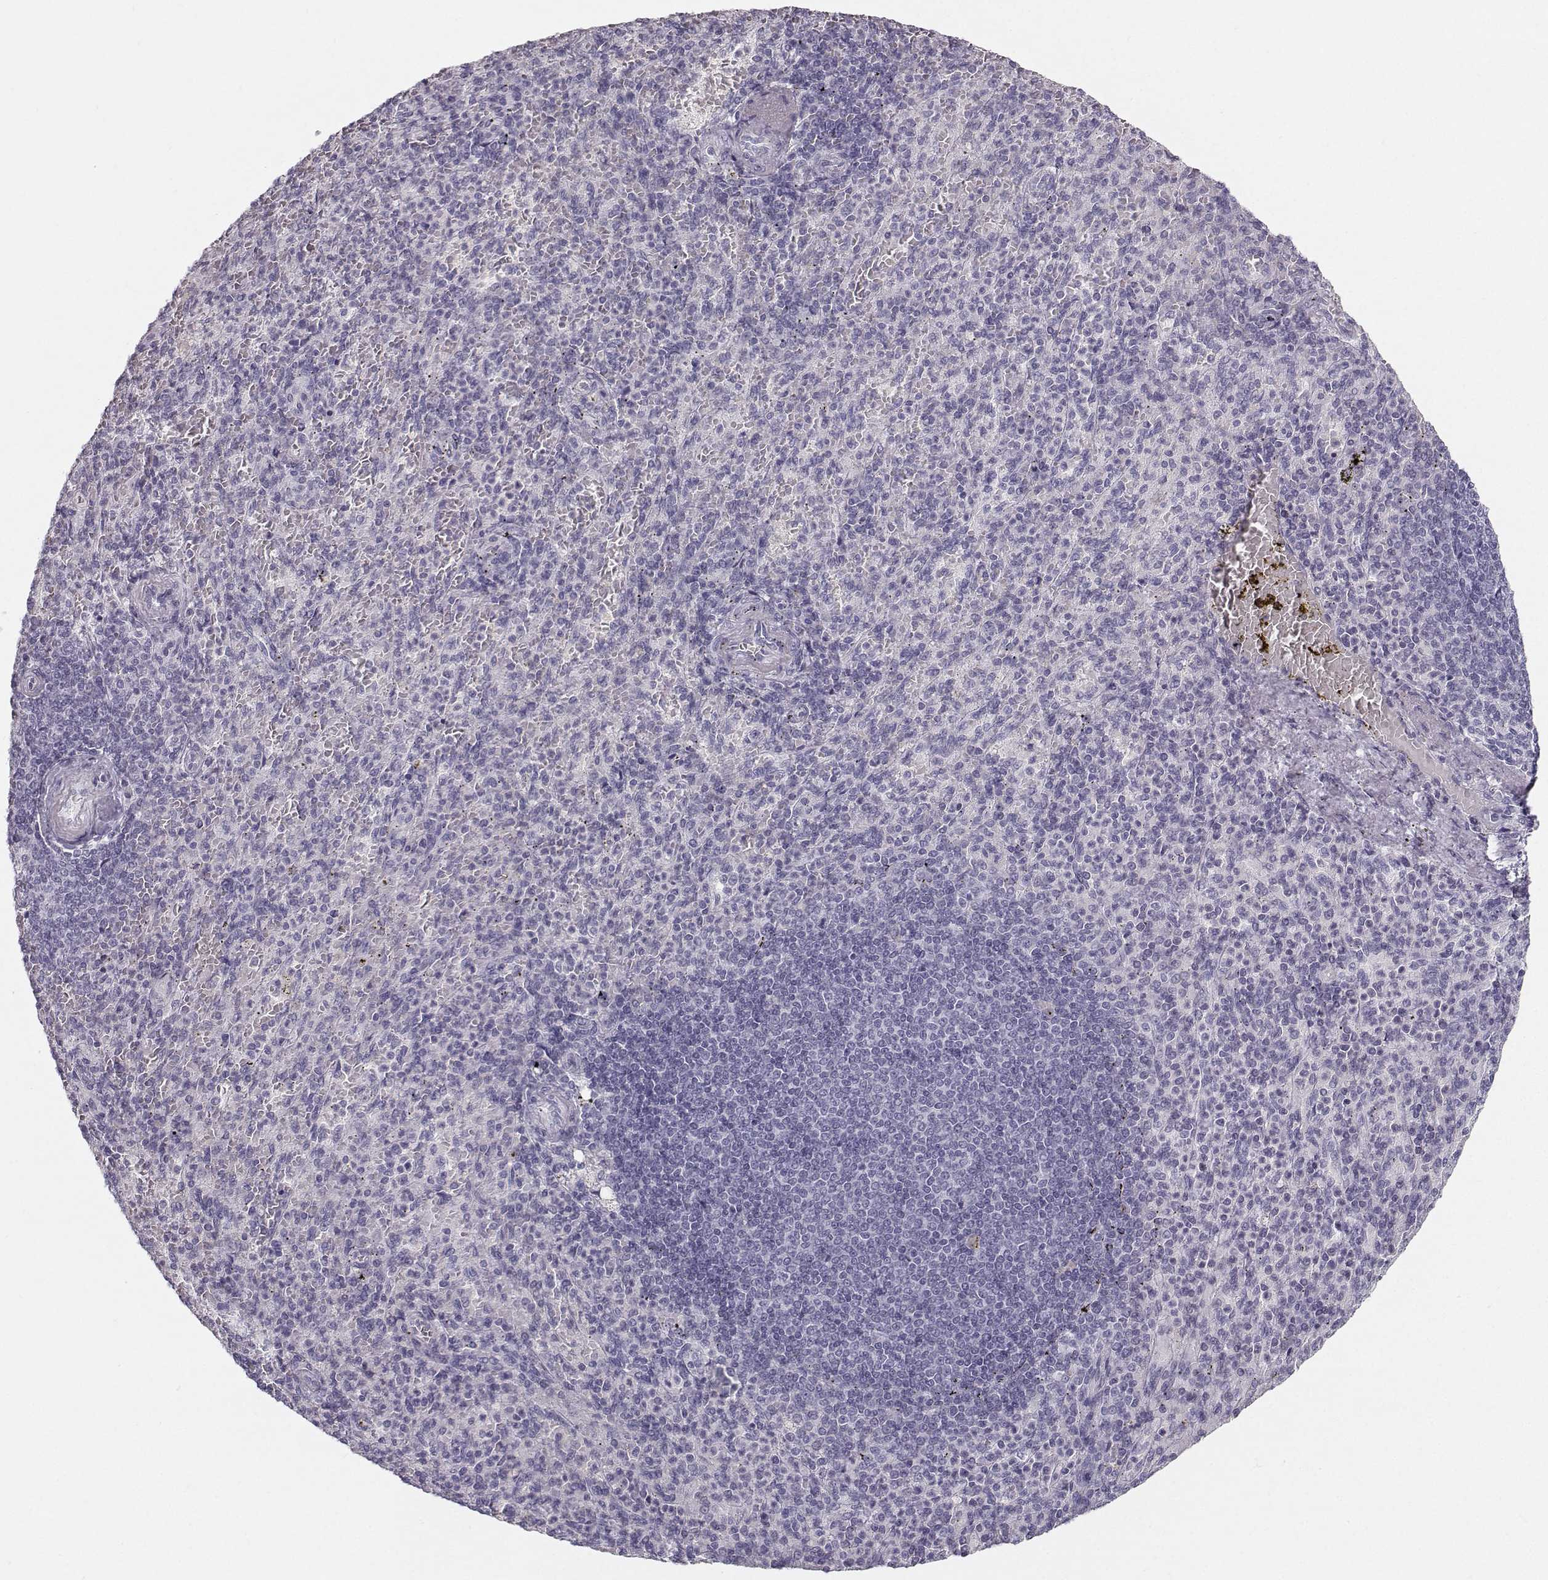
{"staining": {"intensity": "negative", "quantity": "none", "location": "none"}, "tissue": "spleen", "cell_type": "Cells in red pulp", "image_type": "normal", "snomed": [{"axis": "morphology", "description": "Normal tissue, NOS"}, {"axis": "topography", "description": "Spleen"}], "caption": "An image of spleen stained for a protein reveals no brown staining in cells in red pulp. Nuclei are stained in blue.", "gene": "CASR", "patient": {"sex": "female", "age": 74}}